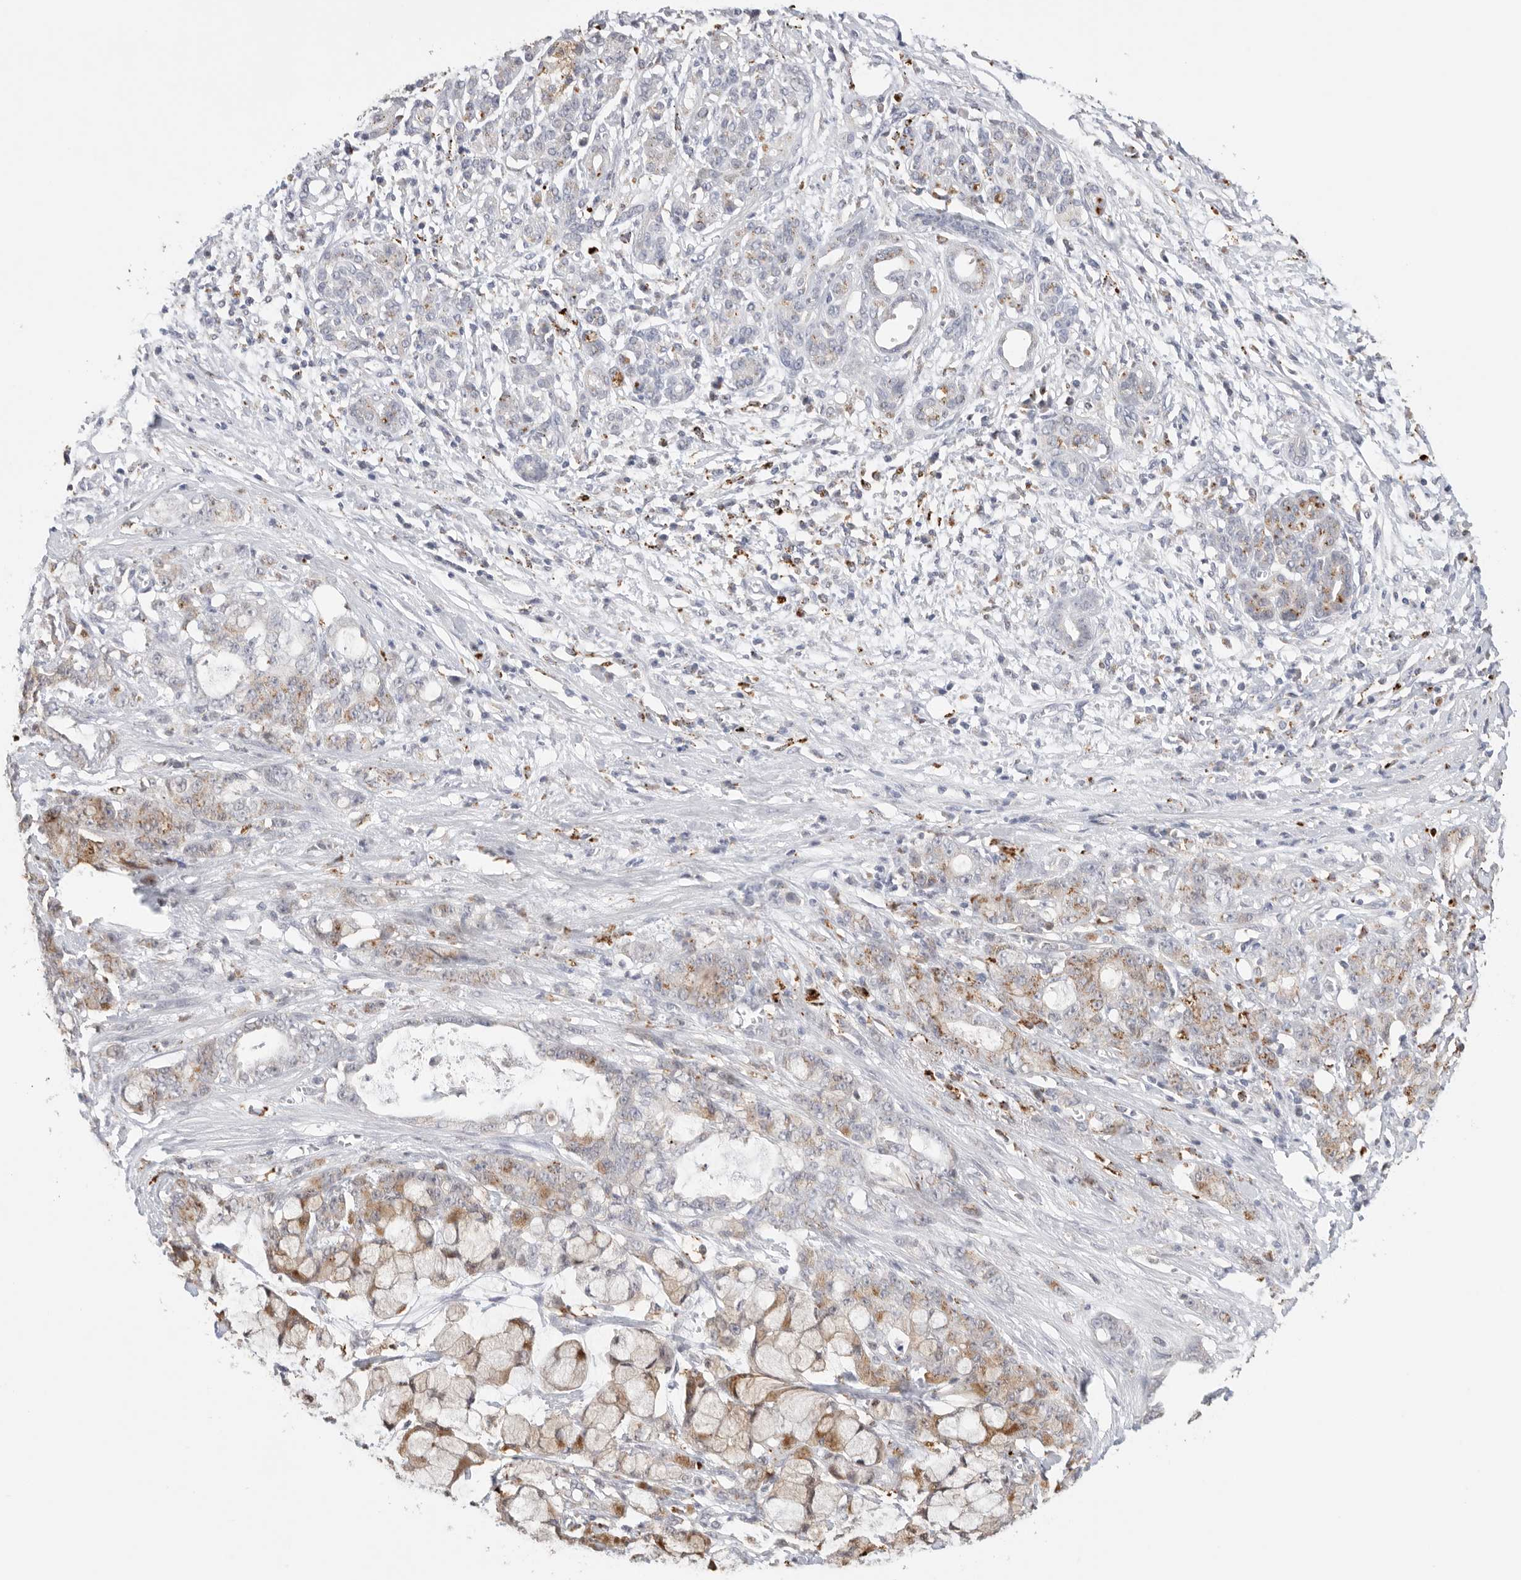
{"staining": {"intensity": "moderate", "quantity": ">75%", "location": "cytoplasmic/membranous"}, "tissue": "pancreatic cancer", "cell_type": "Tumor cells", "image_type": "cancer", "snomed": [{"axis": "morphology", "description": "Adenocarcinoma, NOS"}, {"axis": "topography", "description": "Pancreas"}], "caption": "A brown stain labels moderate cytoplasmic/membranous positivity of a protein in pancreatic cancer tumor cells. (DAB (3,3'-diaminobenzidine) = brown stain, brightfield microscopy at high magnification).", "gene": "GGH", "patient": {"sex": "female", "age": 73}}